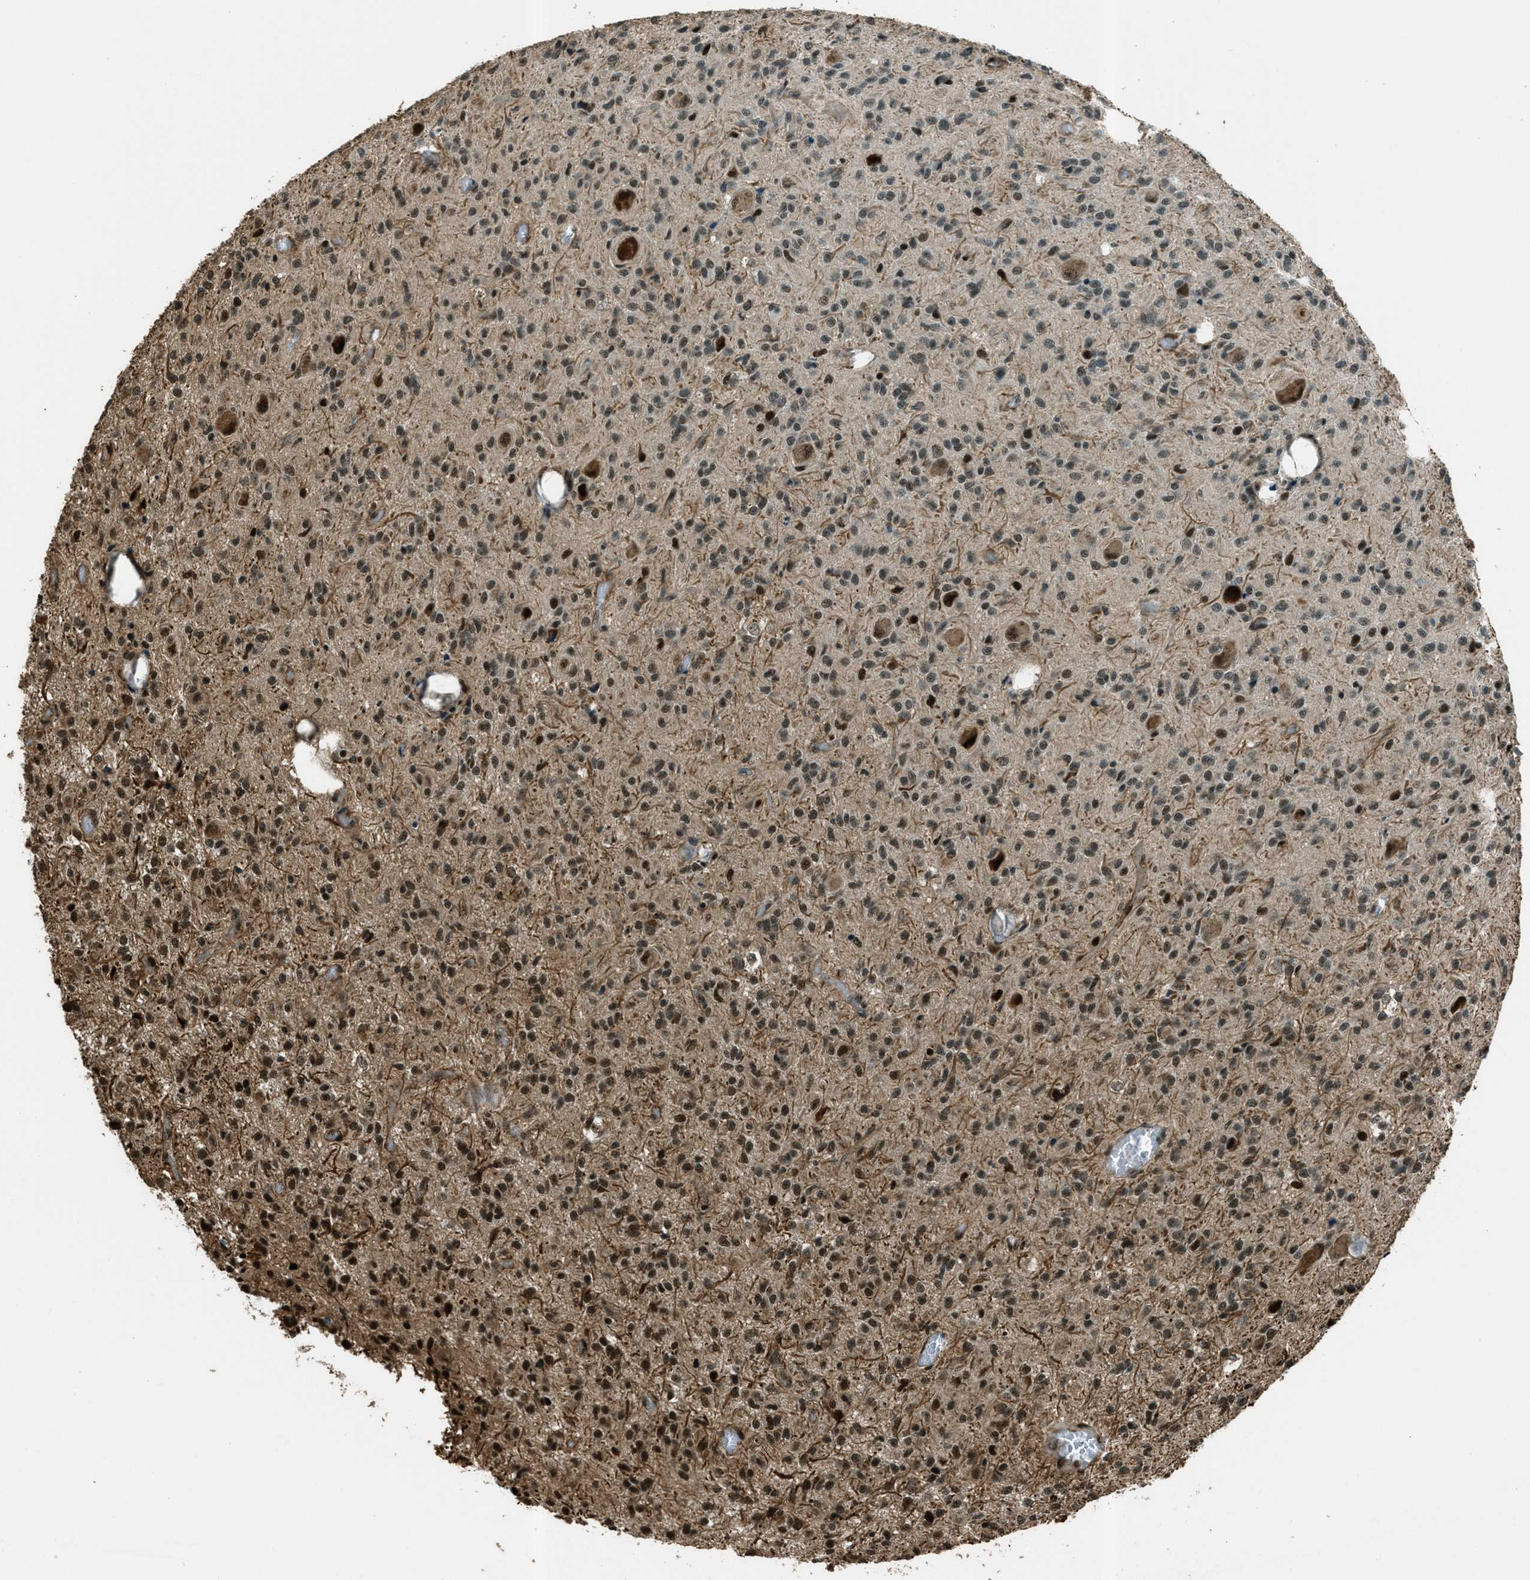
{"staining": {"intensity": "moderate", "quantity": ">75%", "location": "cytoplasmic/membranous,nuclear"}, "tissue": "glioma", "cell_type": "Tumor cells", "image_type": "cancer", "snomed": [{"axis": "morphology", "description": "Glioma, malignant, High grade"}, {"axis": "topography", "description": "Brain"}], "caption": "Protein expression analysis of glioma displays moderate cytoplasmic/membranous and nuclear staining in approximately >75% of tumor cells.", "gene": "TARDBP", "patient": {"sex": "female", "age": 59}}